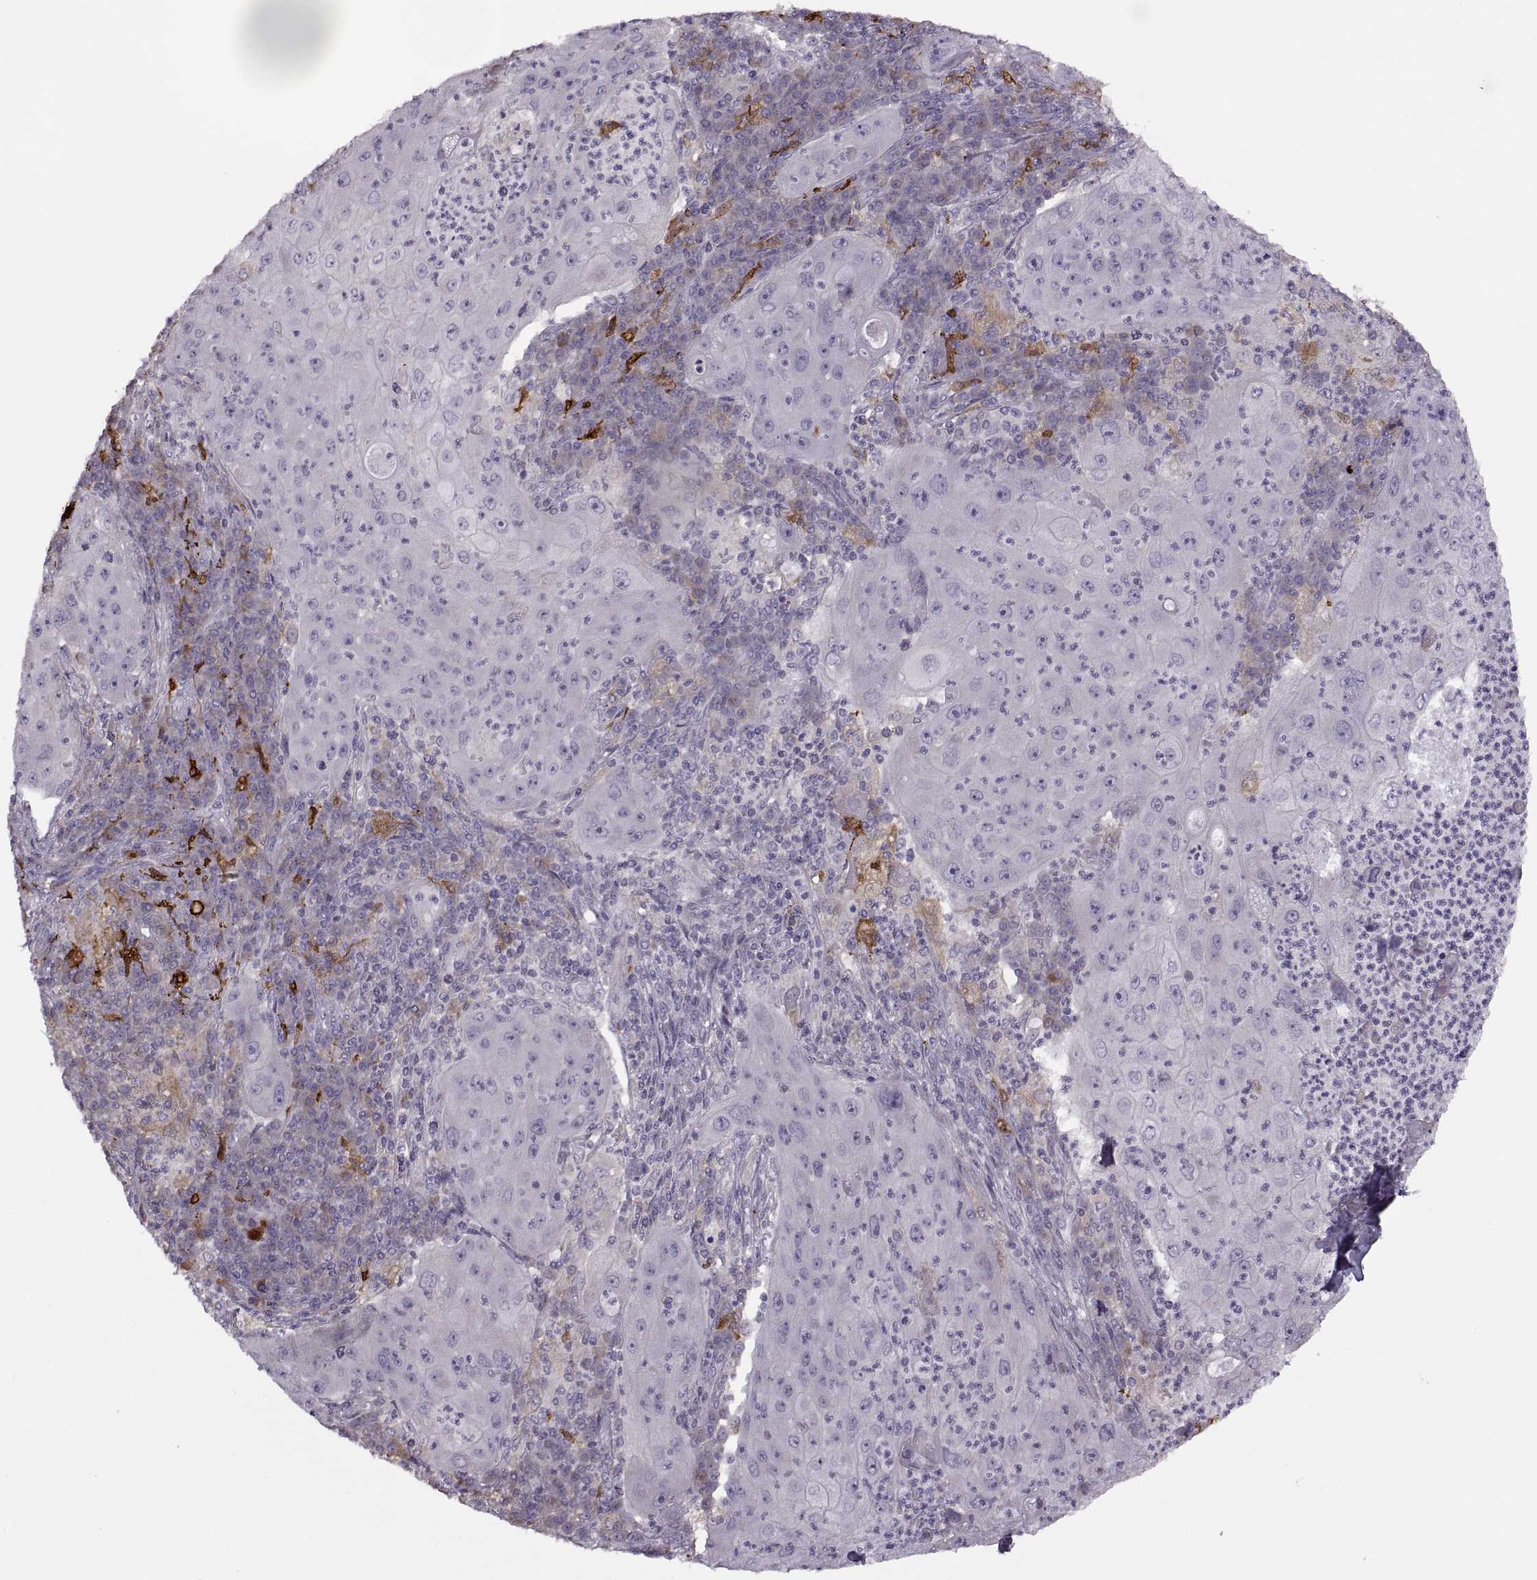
{"staining": {"intensity": "negative", "quantity": "none", "location": "none"}, "tissue": "lung cancer", "cell_type": "Tumor cells", "image_type": "cancer", "snomed": [{"axis": "morphology", "description": "Squamous cell carcinoma, NOS"}, {"axis": "topography", "description": "Lung"}], "caption": "Squamous cell carcinoma (lung) was stained to show a protein in brown. There is no significant positivity in tumor cells. (DAB (3,3'-diaminobenzidine) immunohistochemistry with hematoxylin counter stain).", "gene": "H2AP", "patient": {"sex": "female", "age": 59}}